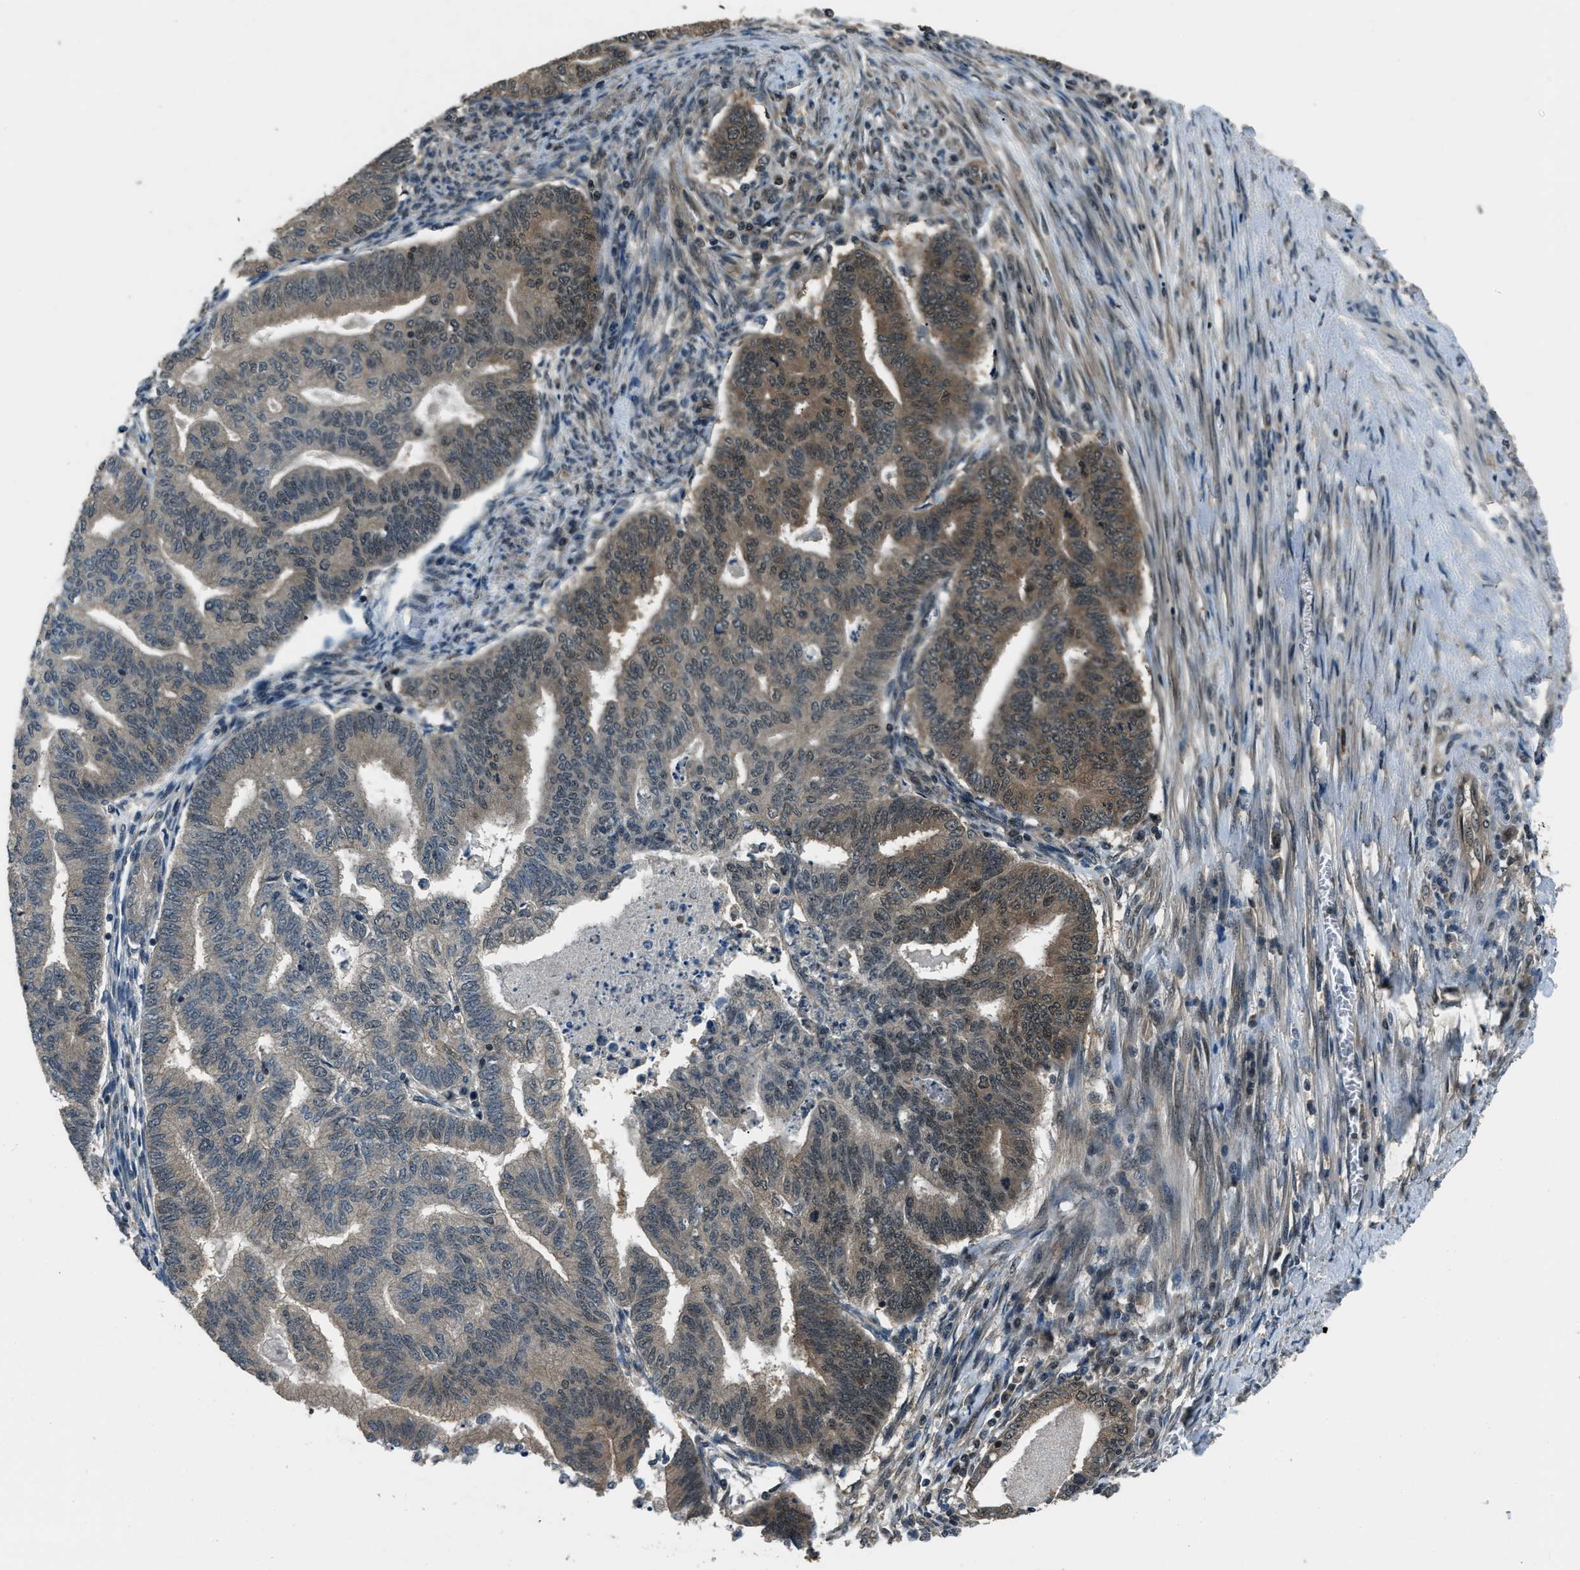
{"staining": {"intensity": "moderate", "quantity": ">75%", "location": "cytoplasmic/membranous"}, "tissue": "endometrial cancer", "cell_type": "Tumor cells", "image_type": "cancer", "snomed": [{"axis": "morphology", "description": "Polyp, NOS"}, {"axis": "morphology", "description": "Adenocarcinoma, NOS"}, {"axis": "morphology", "description": "Adenoma, NOS"}, {"axis": "topography", "description": "Endometrium"}], "caption": "Protein staining exhibits moderate cytoplasmic/membranous staining in about >75% of tumor cells in polyp (endometrial).", "gene": "NUDCD3", "patient": {"sex": "female", "age": 79}}